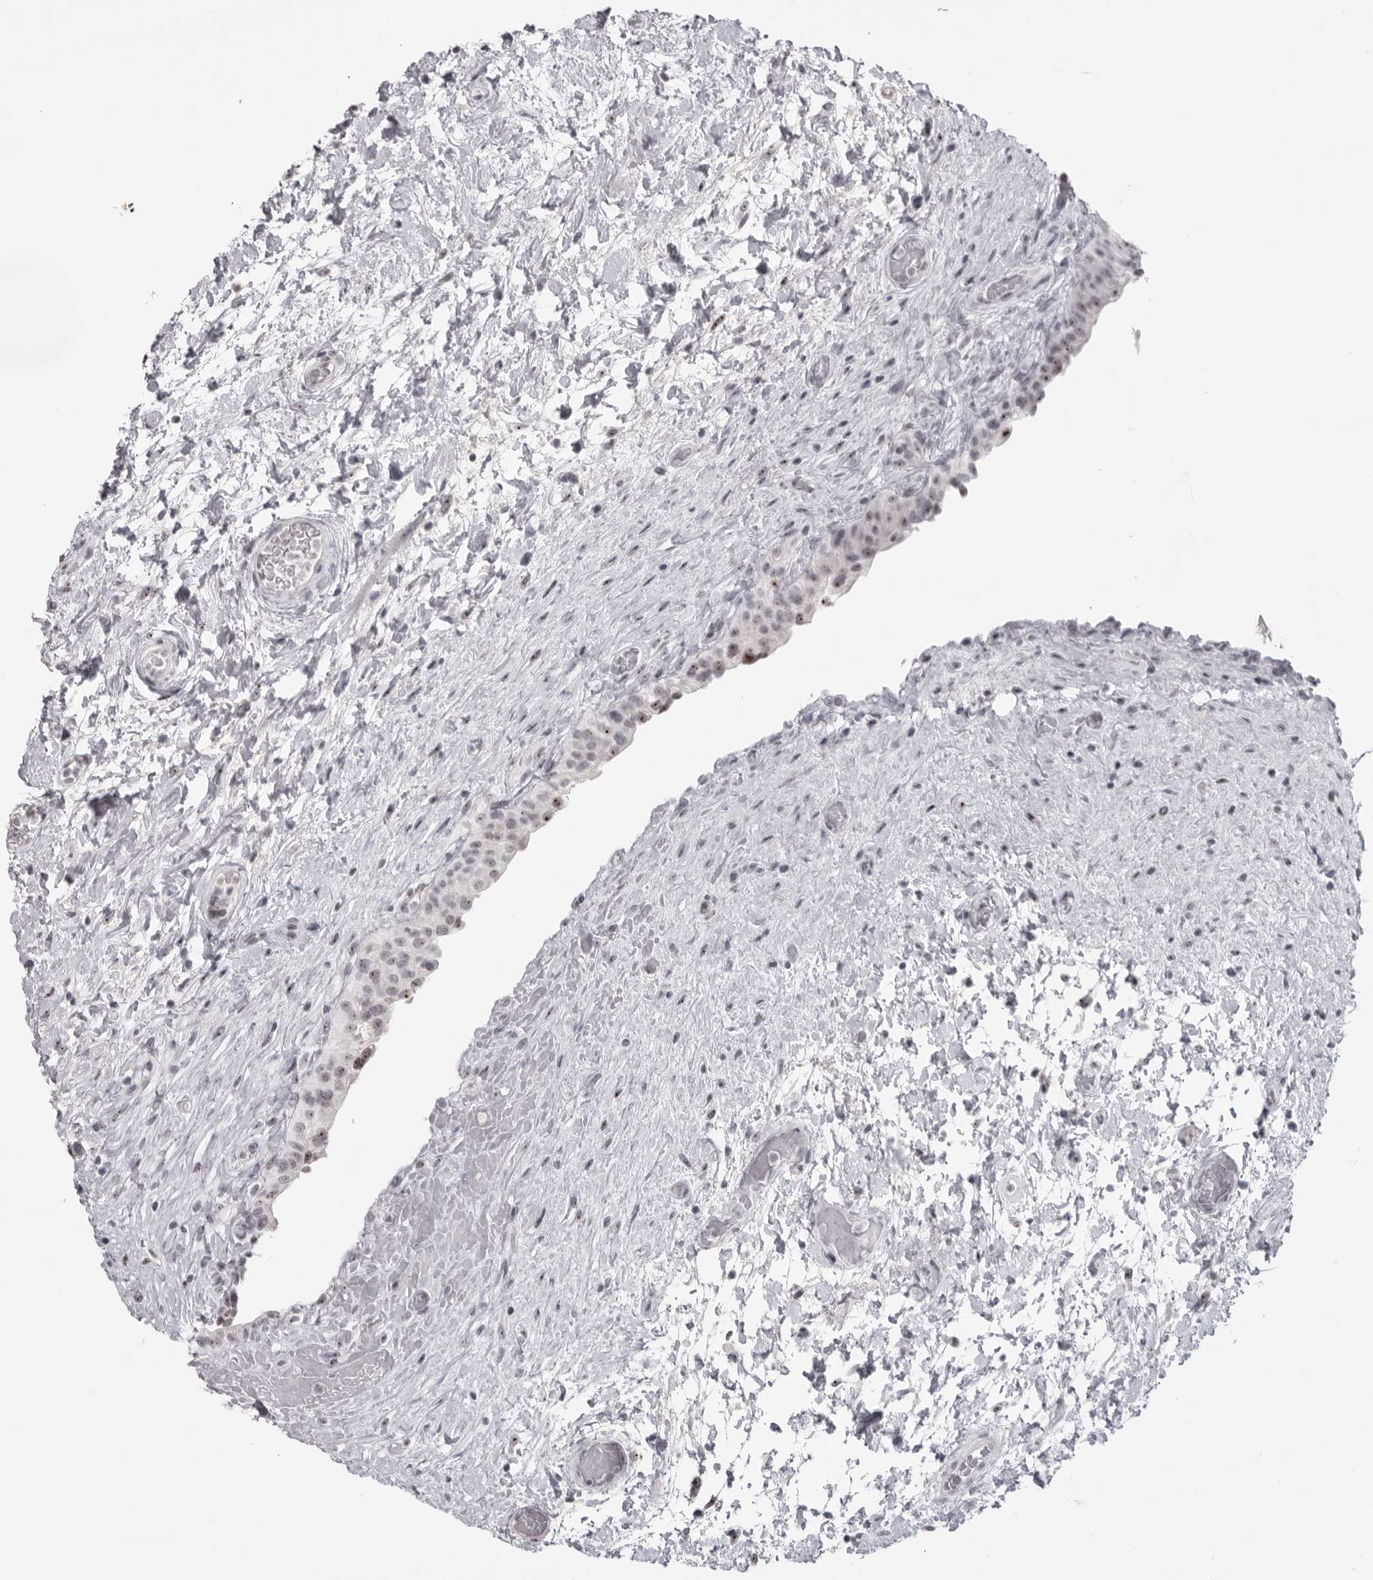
{"staining": {"intensity": "moderate", "quantity": "25%-75%", "location": "nuclear"}, "tissue": "urinary bladder", "cell_type": "Urothelial cells", "image_type": "normal", "snomed": [{"axis": "morphology", "description": "Normal tissue, NOS"}, {"axis": "topography", "description": "Urinary bladder"}], "caption": "Immunohistochemistry of unremarkable human urinary bladder reveals medium levels of moderate nuclear positivity in about 25%-75% of urothelial cells.", "gene": "HELZ", "patient": {"sex": "male", "age": 74}}